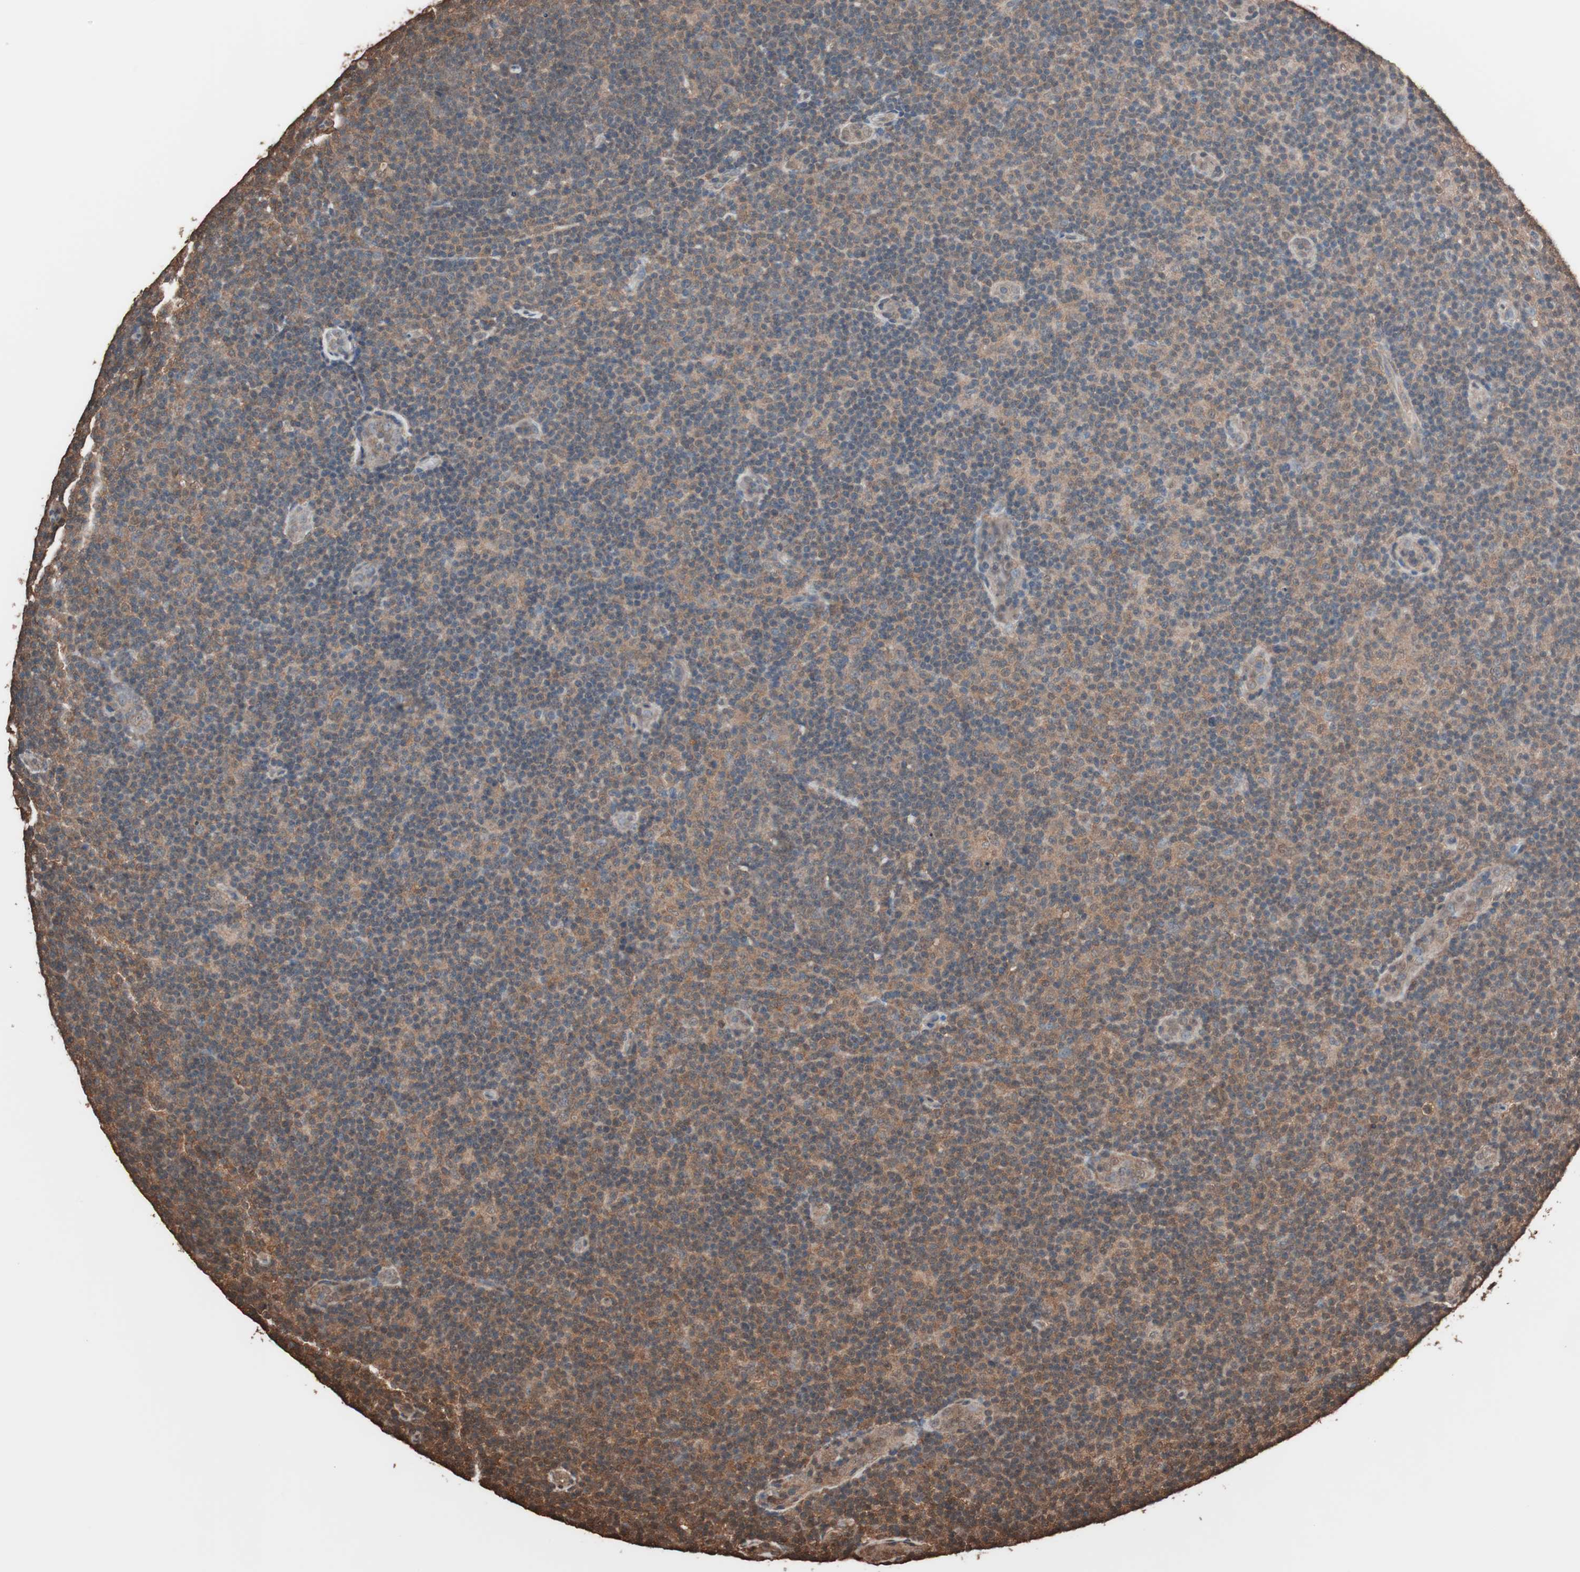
{"staining": {"intensity": "moderate", "quantity": ">75%", "location": "cytoplasmic/membranous"}, "tissue": "lymphoma", "cell_type": "Tumor cells", "image_type": "cancer", "snomed": [{"axis": "morphology", "description": "Malignant lymphoma, non-Hodgkin's type, Low grade"}, {"axis": "topography", "description": "Lymph node"}], "caption": "Immunohistochemistry of low-grade malignant lymphoma, non-Hodgkin's type displays medium levels of moderate cytoplasmic/membranous expression in approximately >75% of tumor cells.", "gene": "CALM2", "patient": {"sex": "male", "age": 83}}